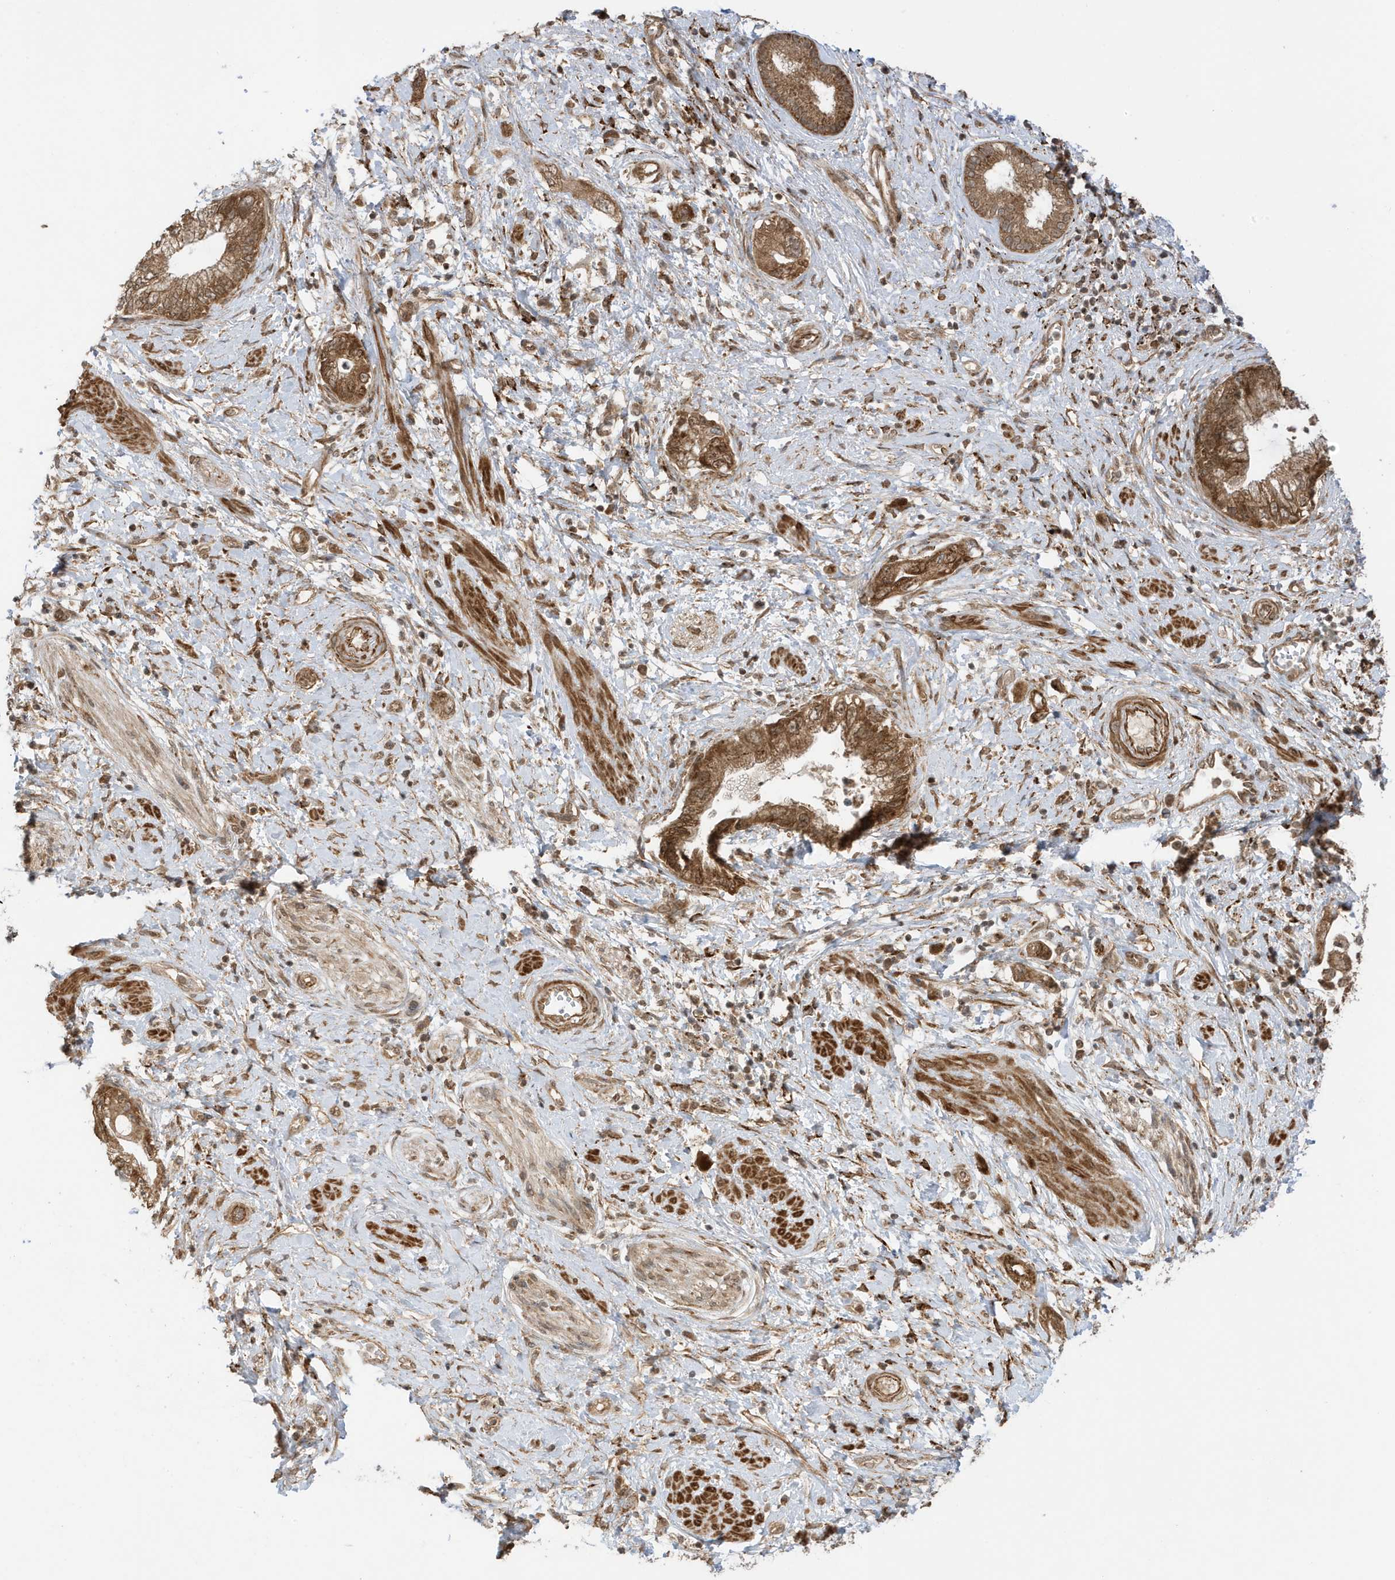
{"staining": {"intensity": "moderate", "quantity": ">75%", "location": "cytoplasmic/membranous"}, "tissue": "pancreatic cancer", "cell_type": "Tumor cells", "image_type": "cancer", "snomed": [{"axis": "morphology", "description": "Adenocarcinoma, NOS"}, {"axis": "topography", "description": "Pancreas"}], "caption": "Tumor cells exhibit moderate cytoplasmic/membranous expression in approximately >75% of cells in pancreatic cancer.", "gene": "DHX36", "patient": {"sex": "female", "age": 73}}